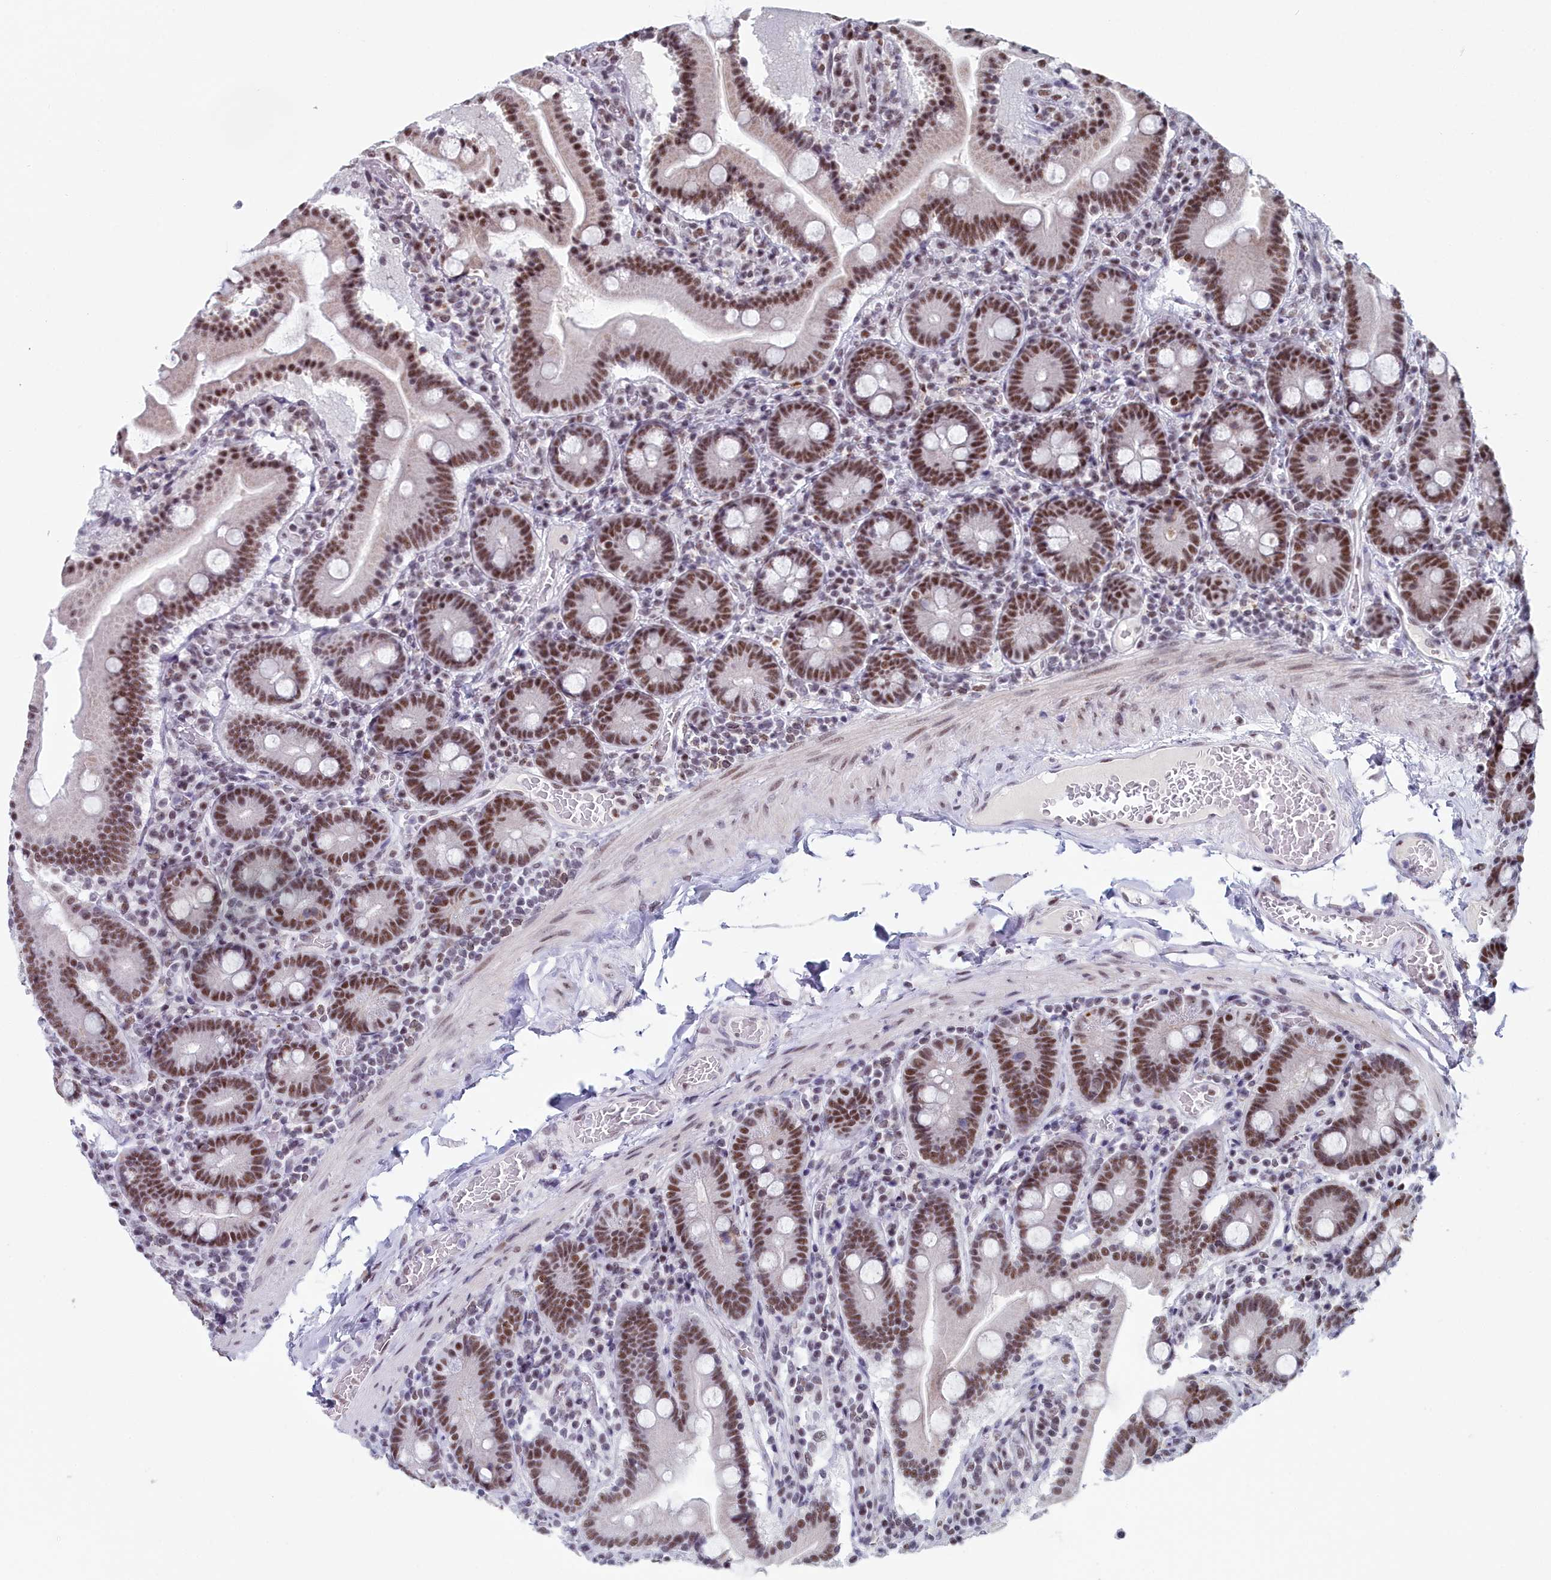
{"staining": {"intensity": "moderate", "quantity": ">75%", "location": "nuclear"}, "tissue": "duodenum", "cell_type": "Glandular cells", "image_type": "normal", "snomed": [{"axis": "morphology", "description": "Normal tissue, NOS"}, {"axis": "topography", "description": "Duodenum"}], "caption": "High-power microscopy captured an immunohistochemistry (IHC) histopathology image of benign duodenum, revealing moderate nuclear expression in about >75% of glandular cells.", "gene": "SF3B3", "patient": {"sex": "male", "age": 55}}